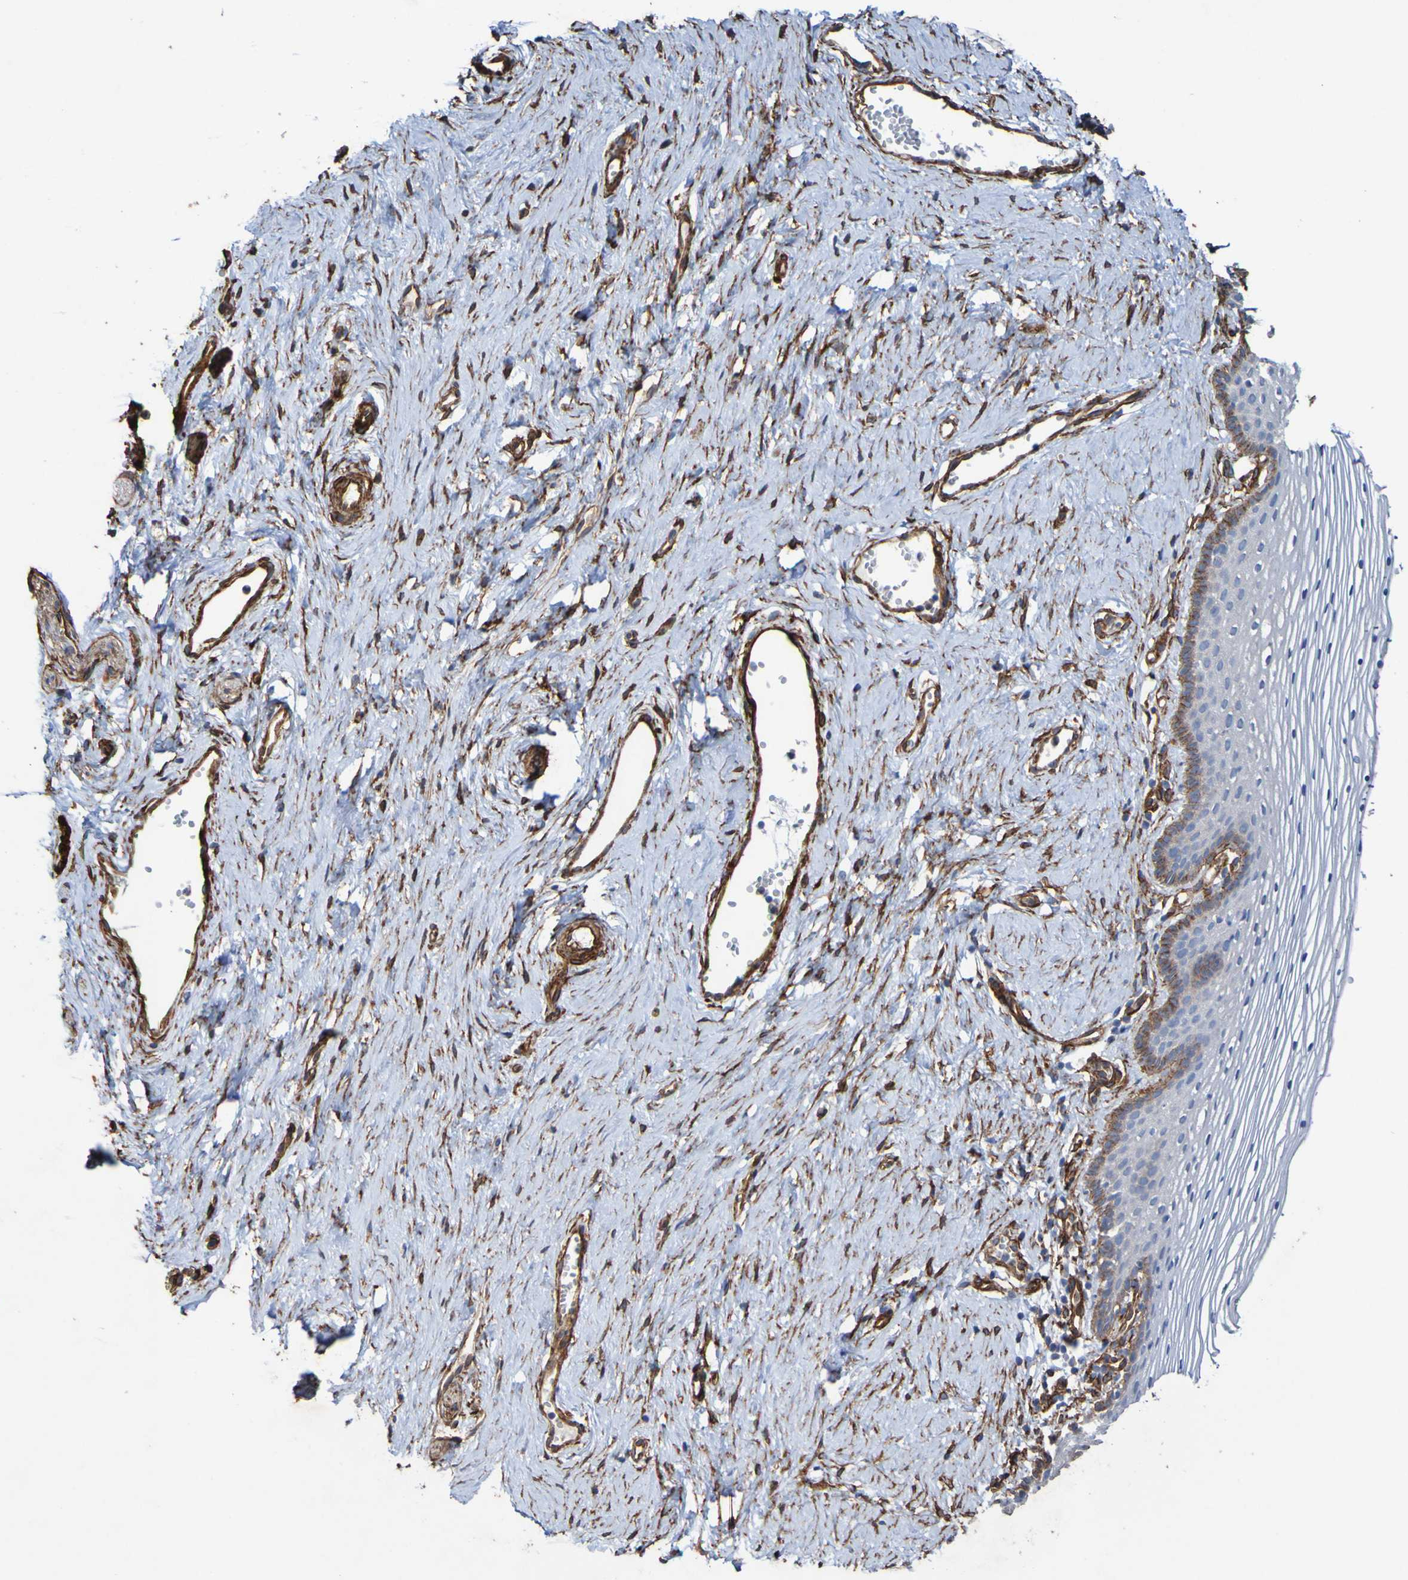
{"staining": {"intensity": "moderate", "quantity": "<25%", "location": "cytoplasmic/membranous"}, "tissue": "vagina", "cell_type": "Squamous epithelial cells", "image_type": "normal", "snomed": [{"axis": "morphology", "description": "Normal tissue, NOS"}, {"axis": "topography", "description": "Vagina"}], "caption": "Vagina was stained to show a protein in brown. There is low levels of moderate cytoplasmic/membranous expression in about <25% of squamous epithelial cells. (DAB = brown stain, brightfield microscopy at high magnification).", "gene": "ELMOD3", "patient": {"sex": "female", "age": 32}}